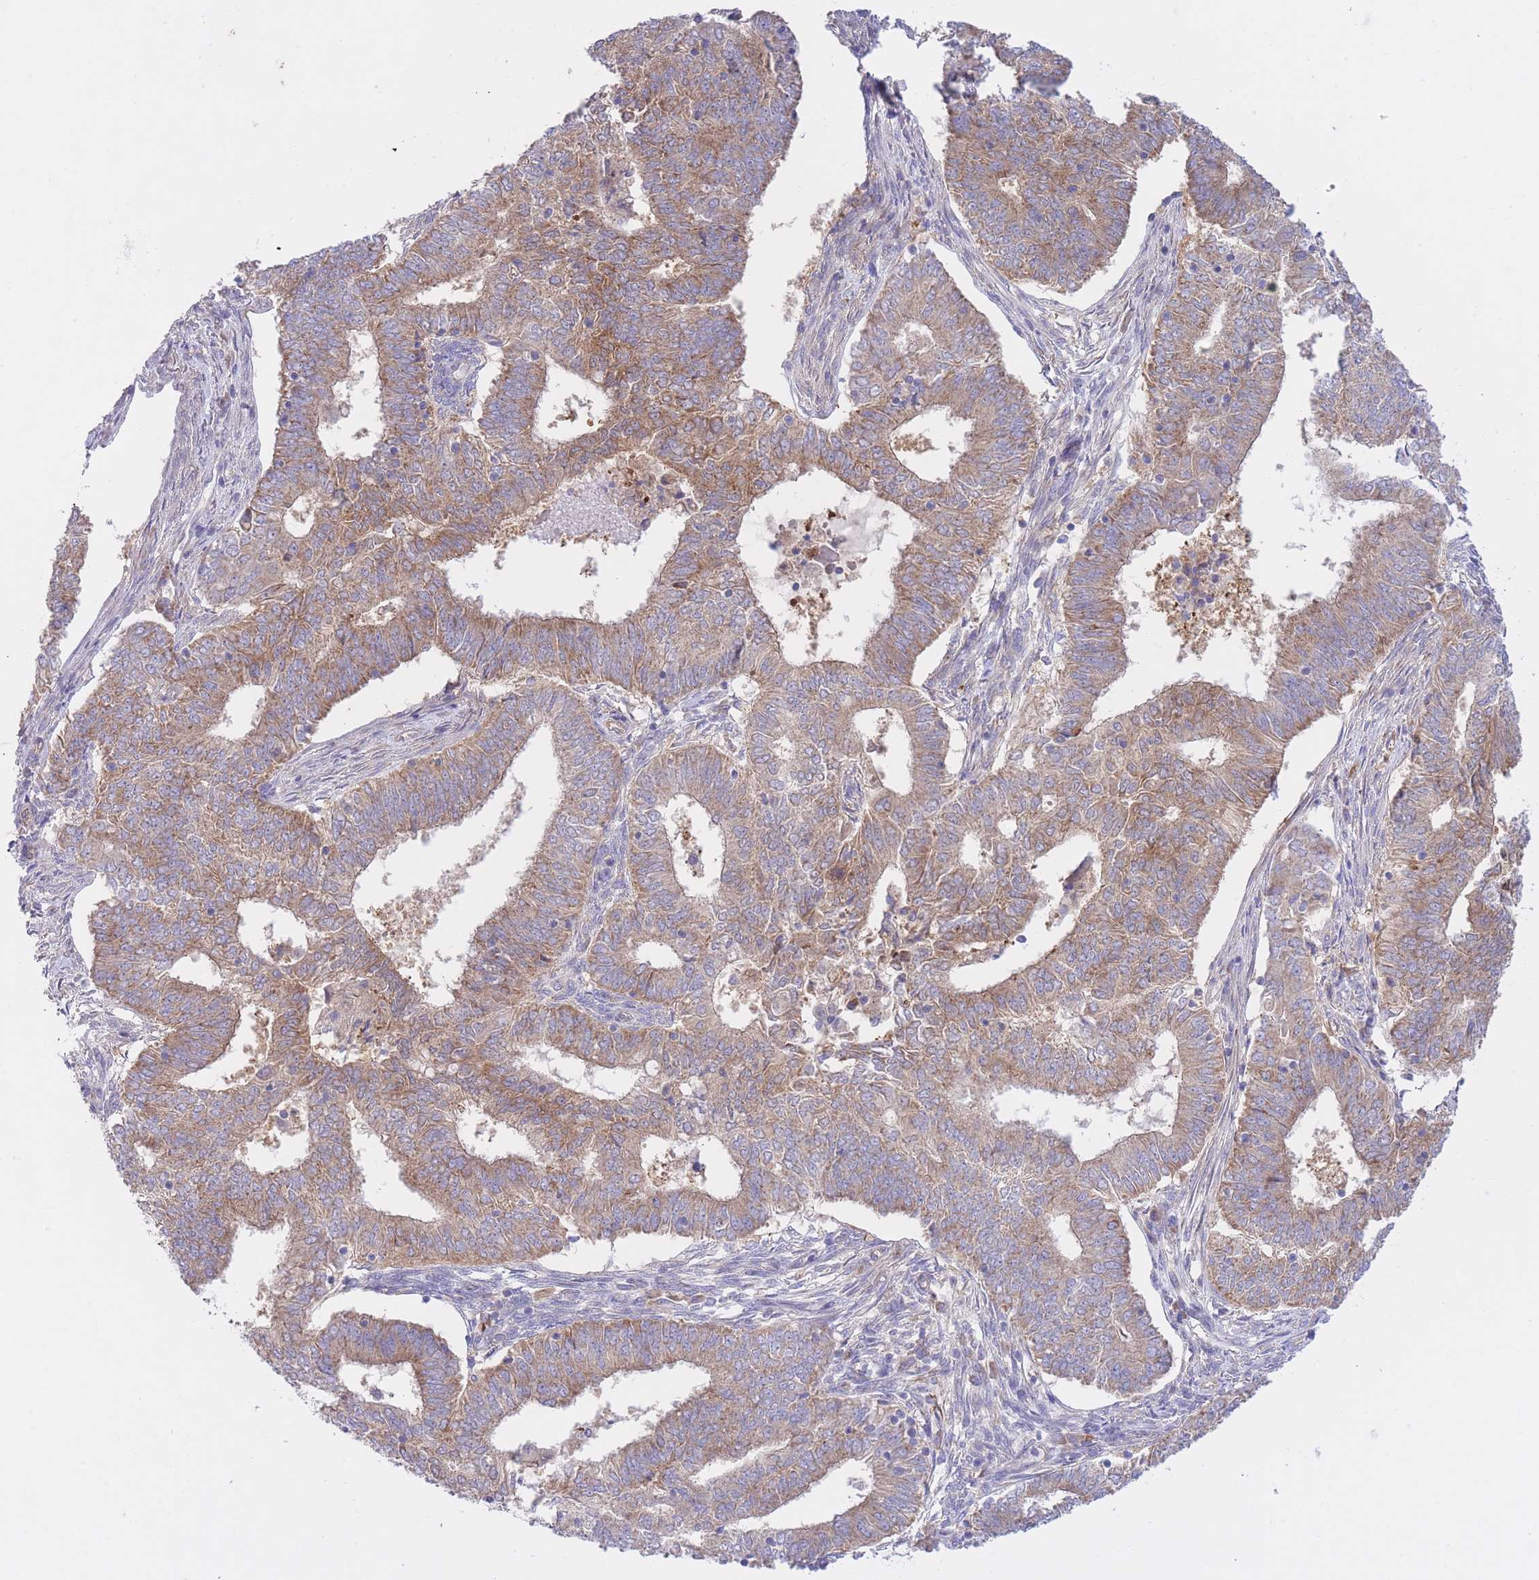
{"staining": {"intensity": "moderate", "quantity": ">75%", "location": "cytoplasmic/membranous"}, "tissue": "endometrial cancer", "cell_type": "Tumor cells", "image_type": "cancer", "snomed": [{"axis": "morphology", "description": "Adenocarcinoma, NOS"}, {"axis": "topography", "description": "Endometrium"}], "caption": "Immunohistochemical staining of endometrial cancer exhibits moderate cytoplasmic/membranous protein positivity in about >75% of tumor cells. The staining was performed using DAB (3,3'-diaminobenzidine) to visualize the protein expression in brown, while the nuclei were stained in blue with hematoxylin (Magnification: 20x).", "gene": "CHAC1", "patient": {"sex": "female", "age": 62}}